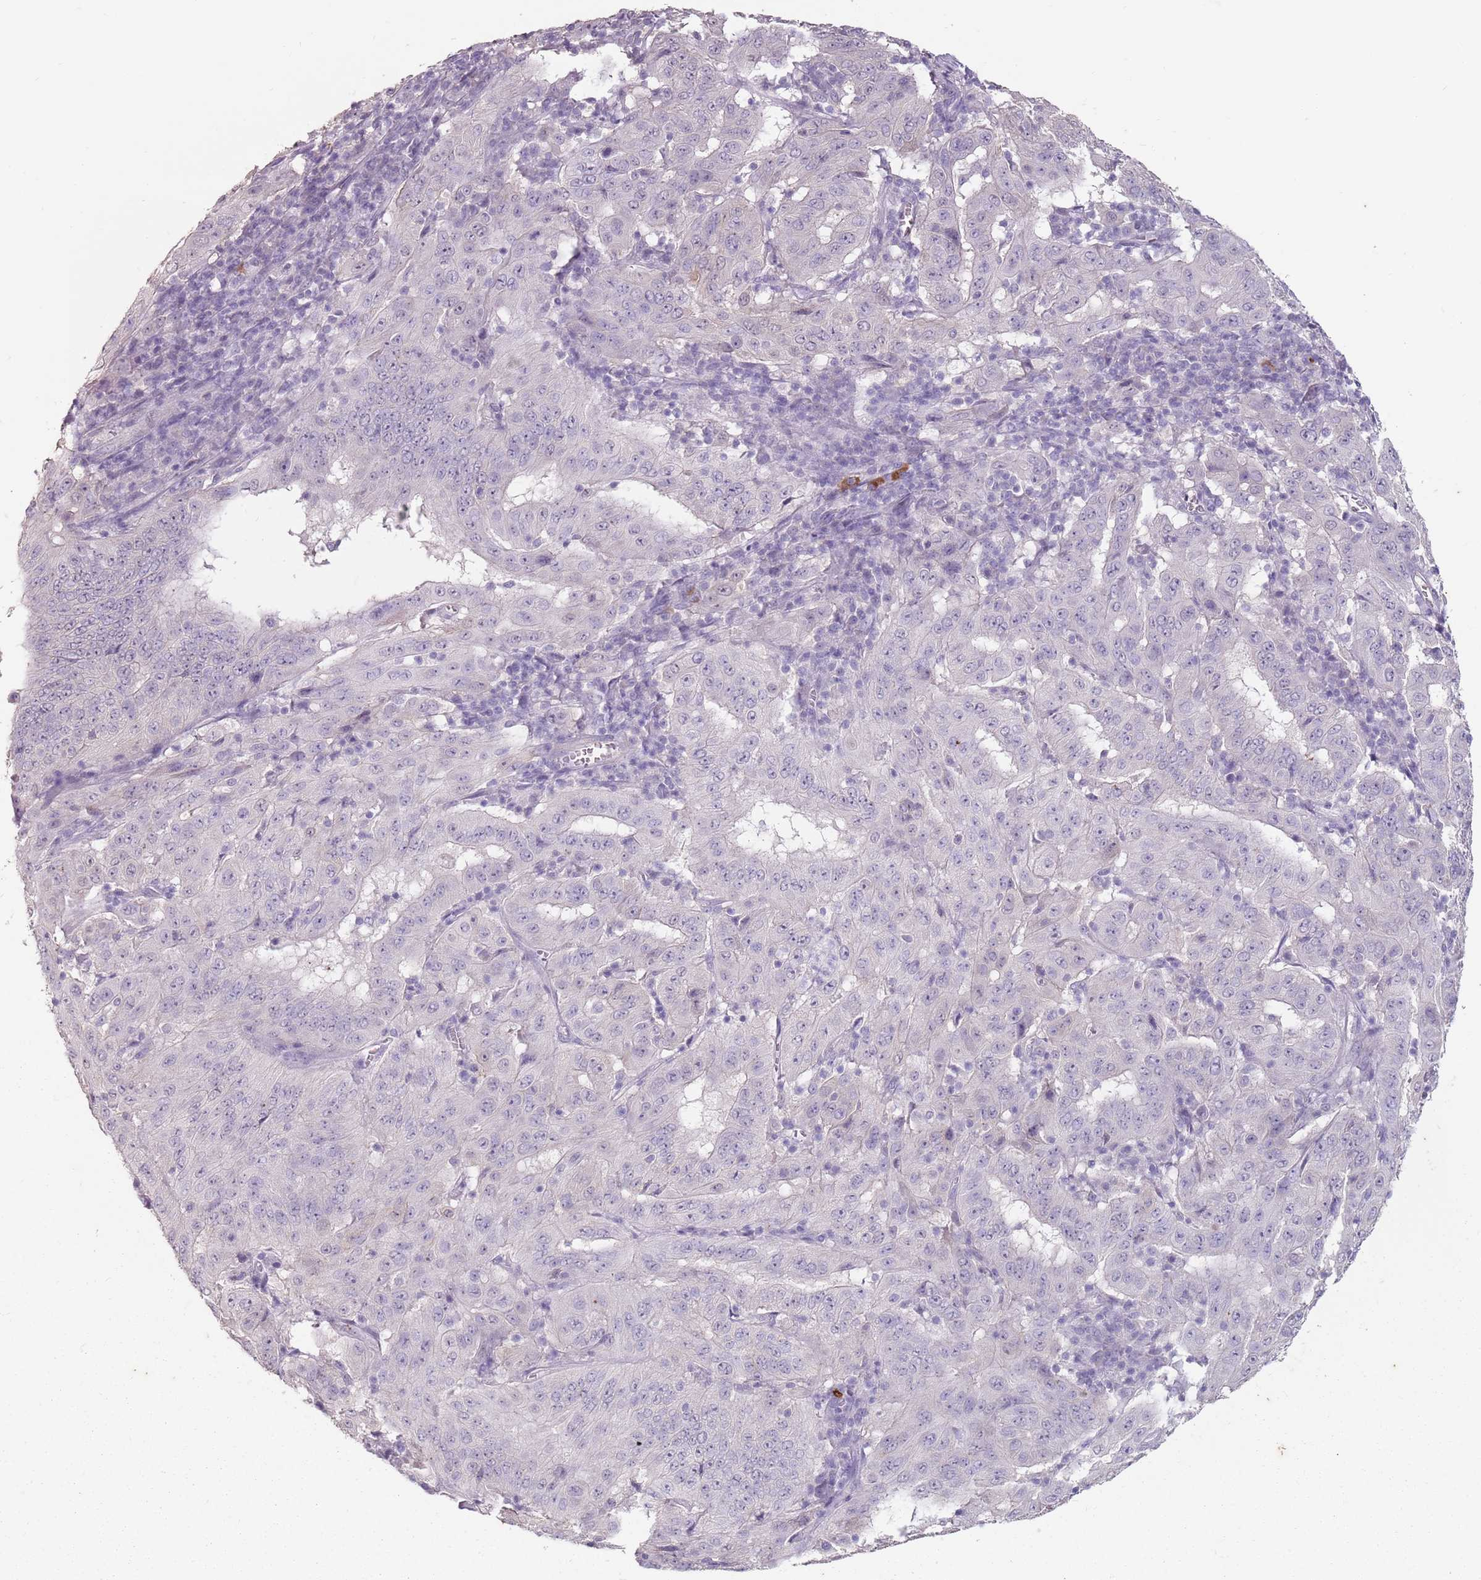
{"staining": {"intensity": "negative", "quantity": "none", "location": "none"}, "tissue": "pancreatic cancer", "cell_type": "Tumor cells", "image_type": "cancer", "snomed": [{"axis": "morphology", "description": "Adenocarcinoma, NOS"}, {"axis": "topography", "description": "Pancreas"}], "caption": "Immunohistochemistry (IHC) histopathology image of neoplastic tissue: adenocarcinoma (pancreatic) stained with DAB (3,3'-diaminobenzidine) shows no significant protein positivity in tumor cells.", "gene": "STYK1", "patient": {"sex": "male", "age": 63}}